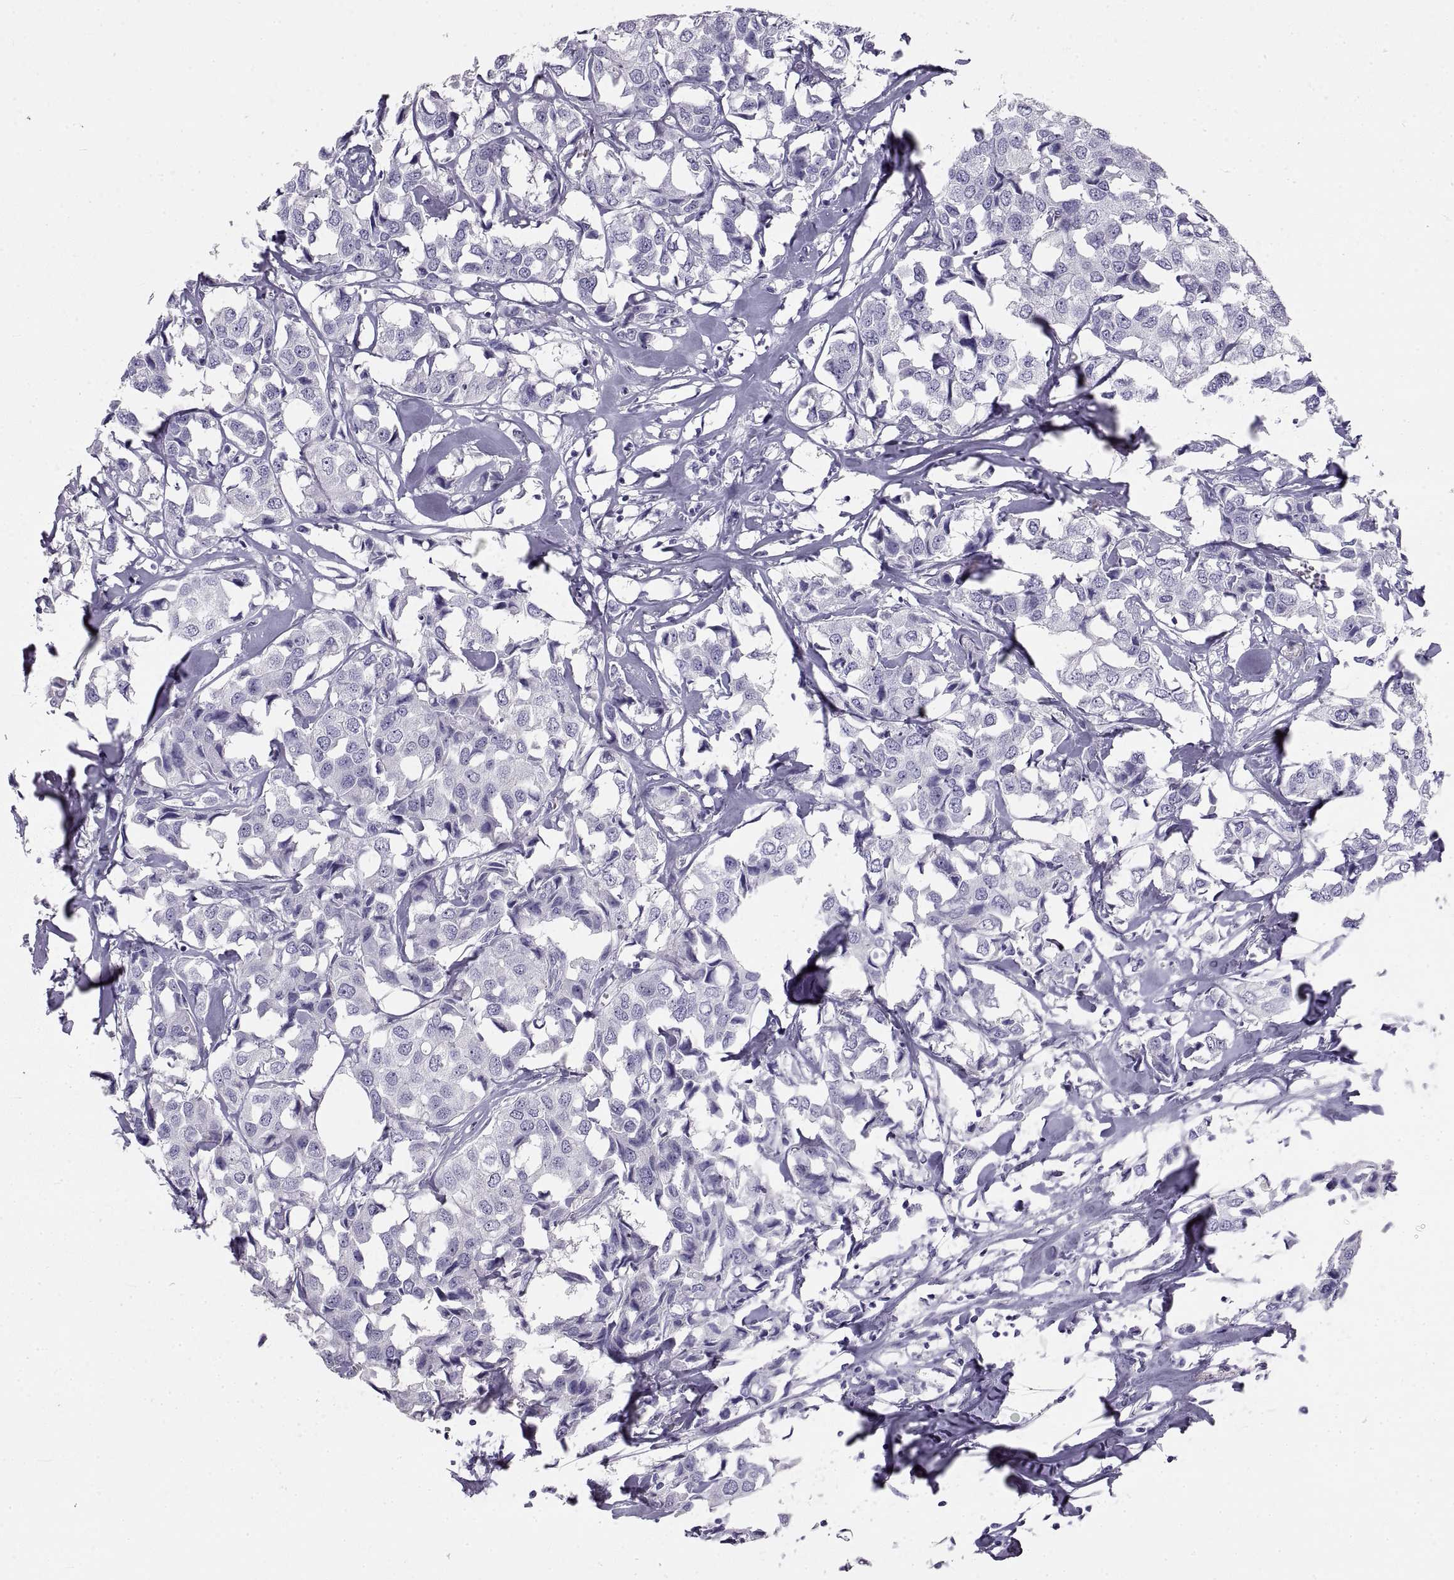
{"staining": {"intensity": "negative", "quantity": "none", "location": "none"}, "tissue": "breast cancer", "cell_type": "Tumor cells", "image_type": "cancer", "snomed": [{"axis": "morphology", "description": "Duct carcinoma"}, {"axis": "topography", "description": "Breast"}], "caption": "Tumor cells show no significant protein expression in breast cancer.", "gene": "RLBP1", "patient": {"sex": "female", "age": 80}}